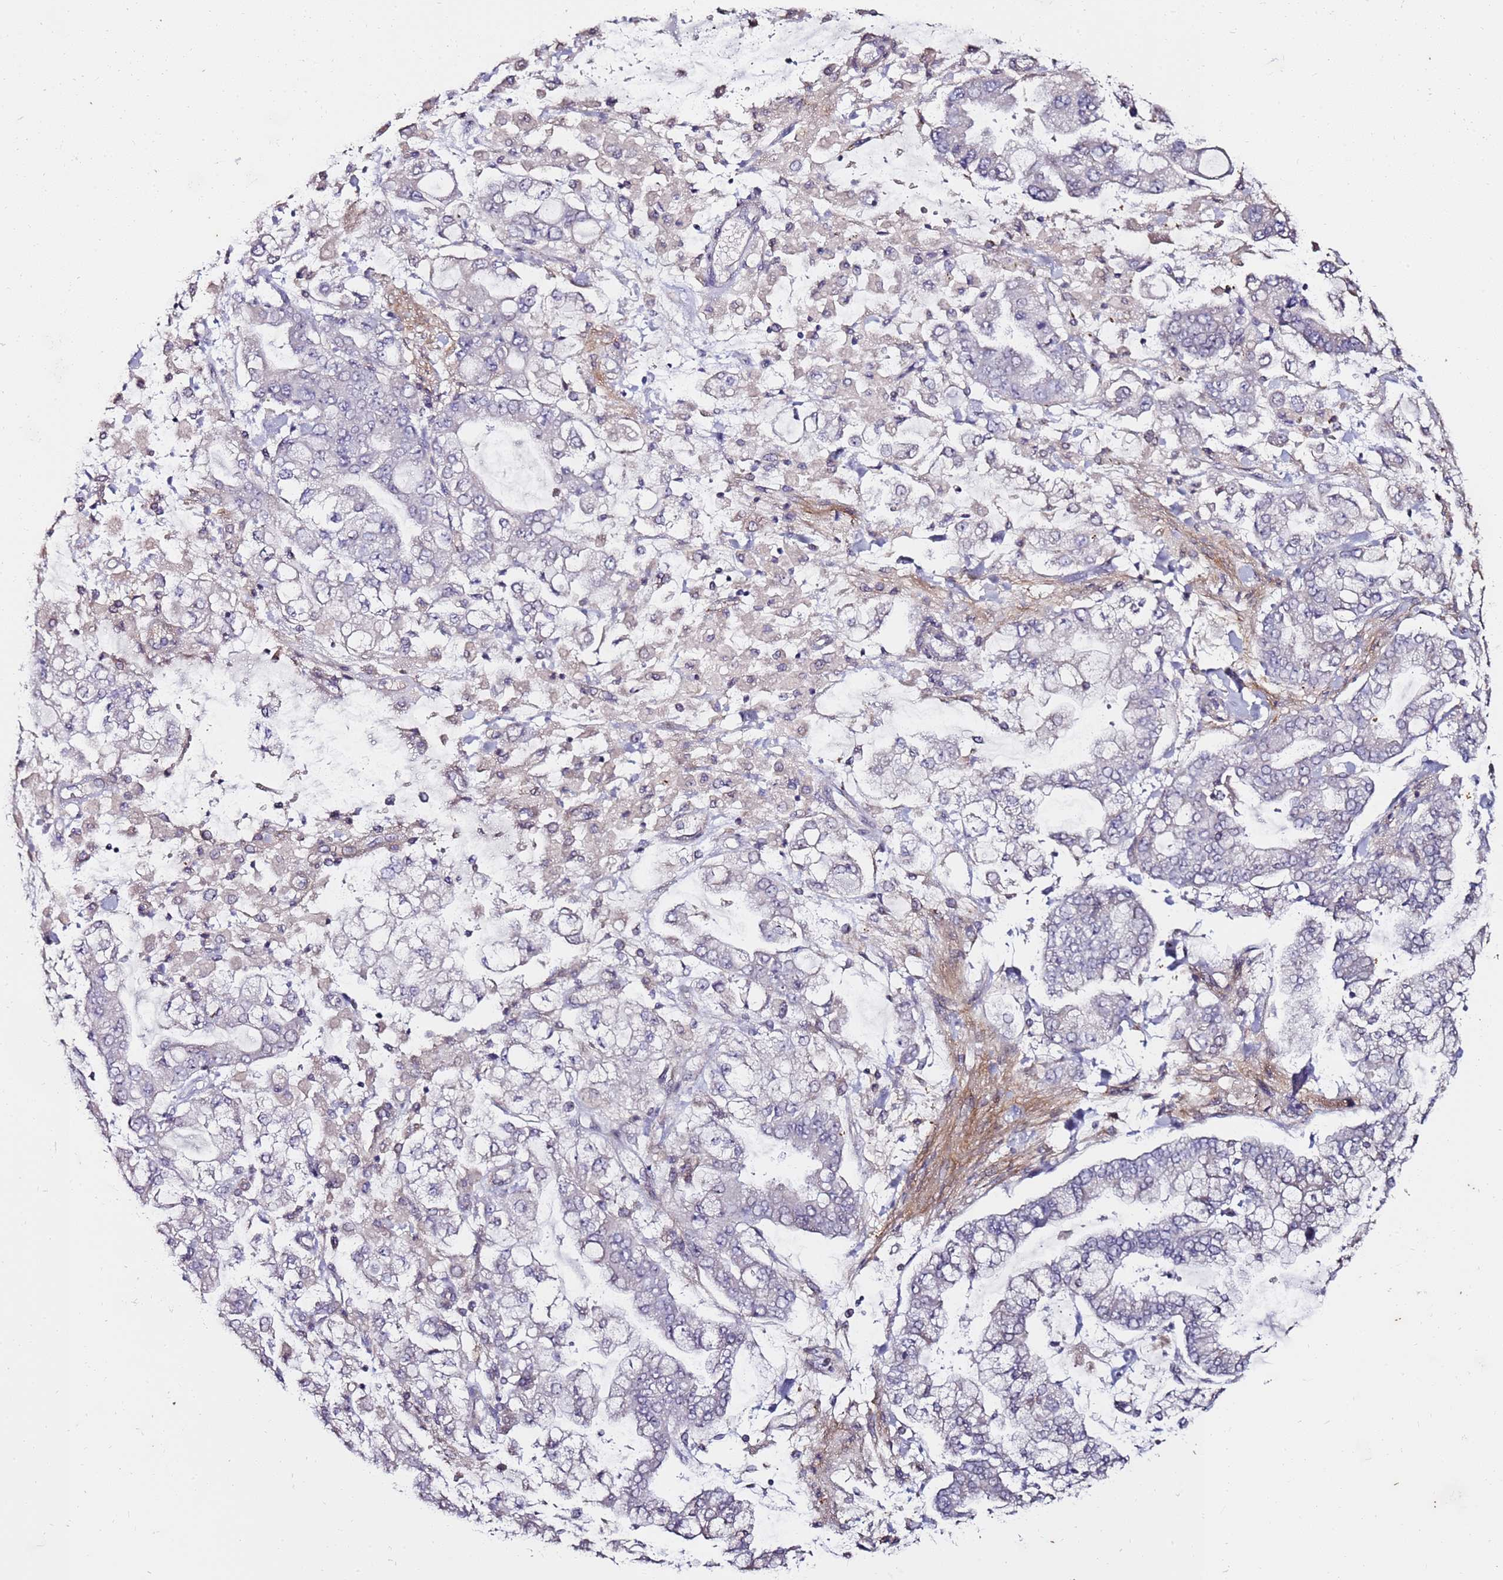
{"staining": {"intensity": "negative", "quantity": "none", "location": "none"}, "tissue": "stomach cancer", "cell_type": "Tumor cells", "image_type": "cancer", "snomed": [{"axis": "morphology", "description": "Normal tissue, NOS"}, {"axis": "morphology", "description": "Adenocarcinoma, NOS"}, {"axis": "topography", "description": "Stomach, upper"}, {"axis": "topography", "description": "Stomach"}], "caption": "Stomach adenocarcinoma was stained to show a protein in brown. There is no significant positivity in tumor cells. (Brightfield microscopy of DAB immunohistochemistry at high magnification).", "gene": "C3orf80", "patient": {"sex": "male", "age": 76}}